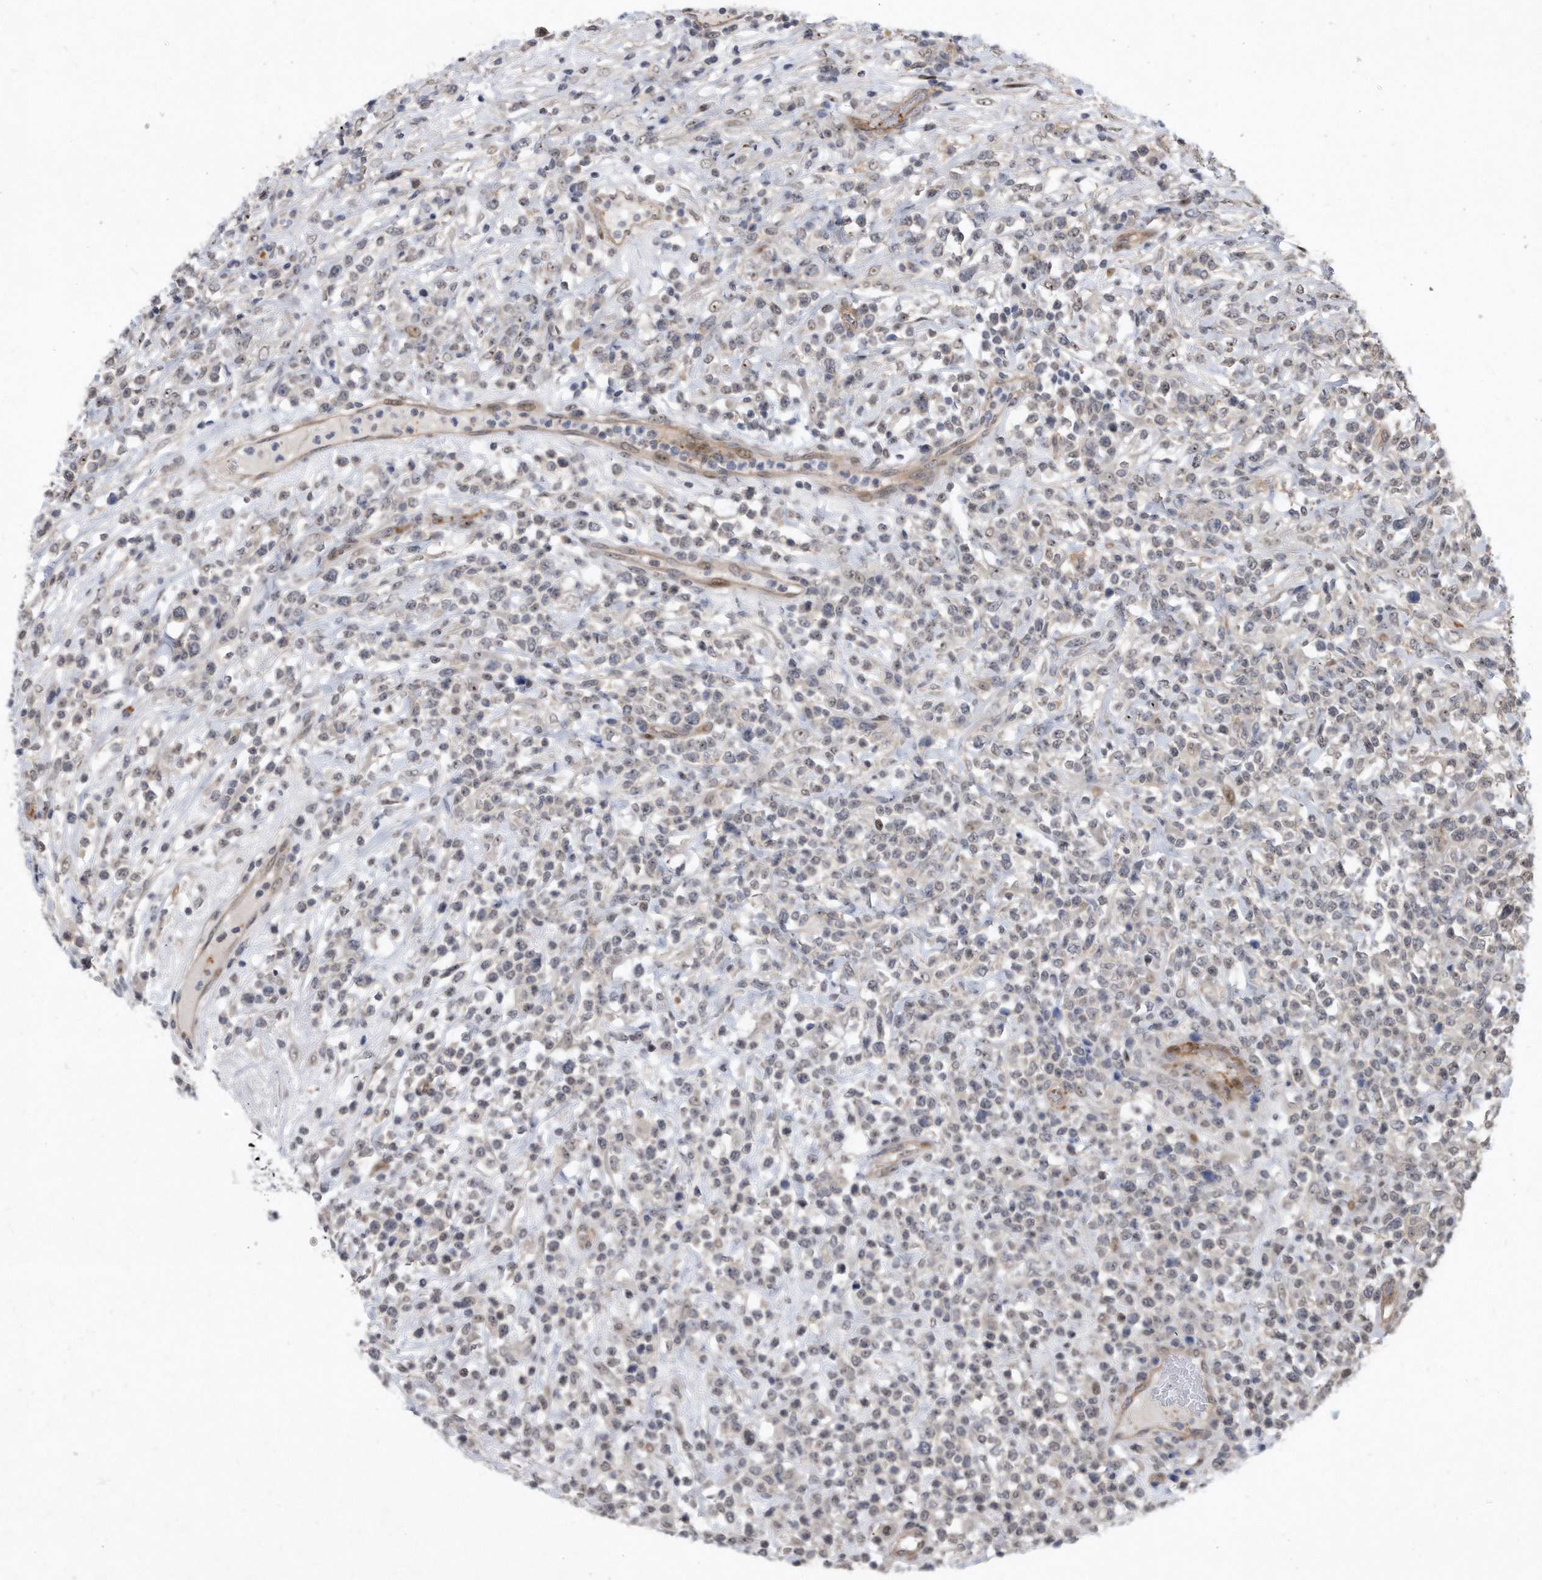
{"staining": {"intensity": "negative", "quantity": "none", "location": "none"}, "tissue": "lymphoma", "cell_type": "Tumor cells", "image_type": "cancer", "snomed": [{"axis": "morphology", "description": "Malignant lymphoma, non-Hodgkin's type, High grade"}, {"axis": "topography", "description": "Colon"}], "caption": "A high-resolution image shows IHC staining of high-grade malignant lymphoma, non-Hodgkin's type, which exhibits no significant expression in tumor cells. (DAB (3,3'-diaminobenzidine) immunohistochemistry, high magnification).", "gene": "PGBD2", "patient": {"sex": "female", "age": 53}}